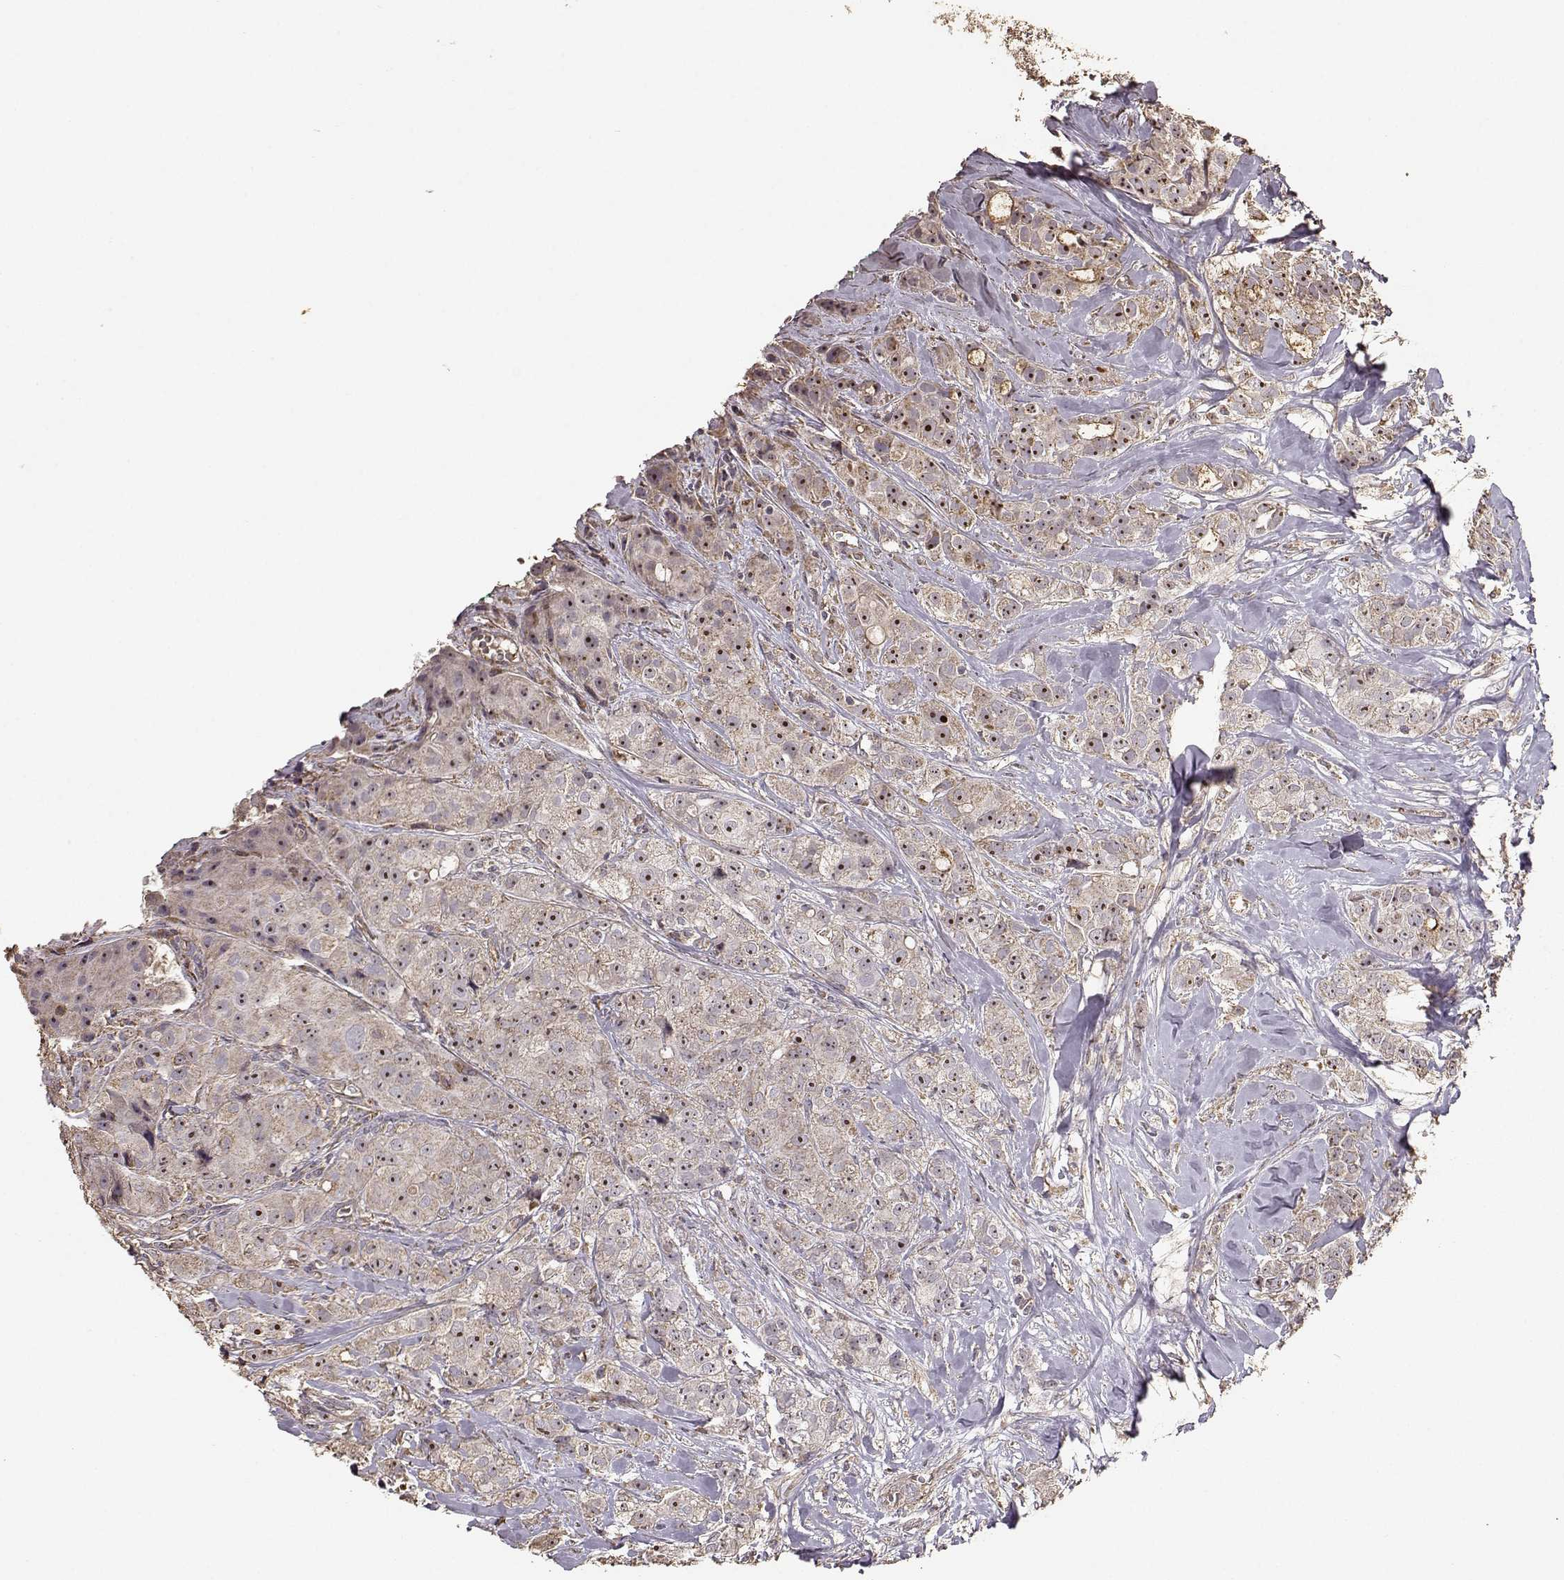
{"staining": {"intensity": "moderate", "quantity": ">75%", "location": "cytoplasmic/membranous,nuclear"}, "tissue": "breast cancer", "cell_type": "Tumor cells", "image_type": "cancer", "snomed": [{"axis": "morphology", "description": "Duct carcinoma"}, {"axis": "topography", "description": "Breast"}], "caption": "Tumor cells show medium levels of moderate cytoplasmic/membranous and nuclear staining in about >75% of cells in breast cancer.", "gene": "PTGES2", "patient": {"sex": "female", "age": 43}}